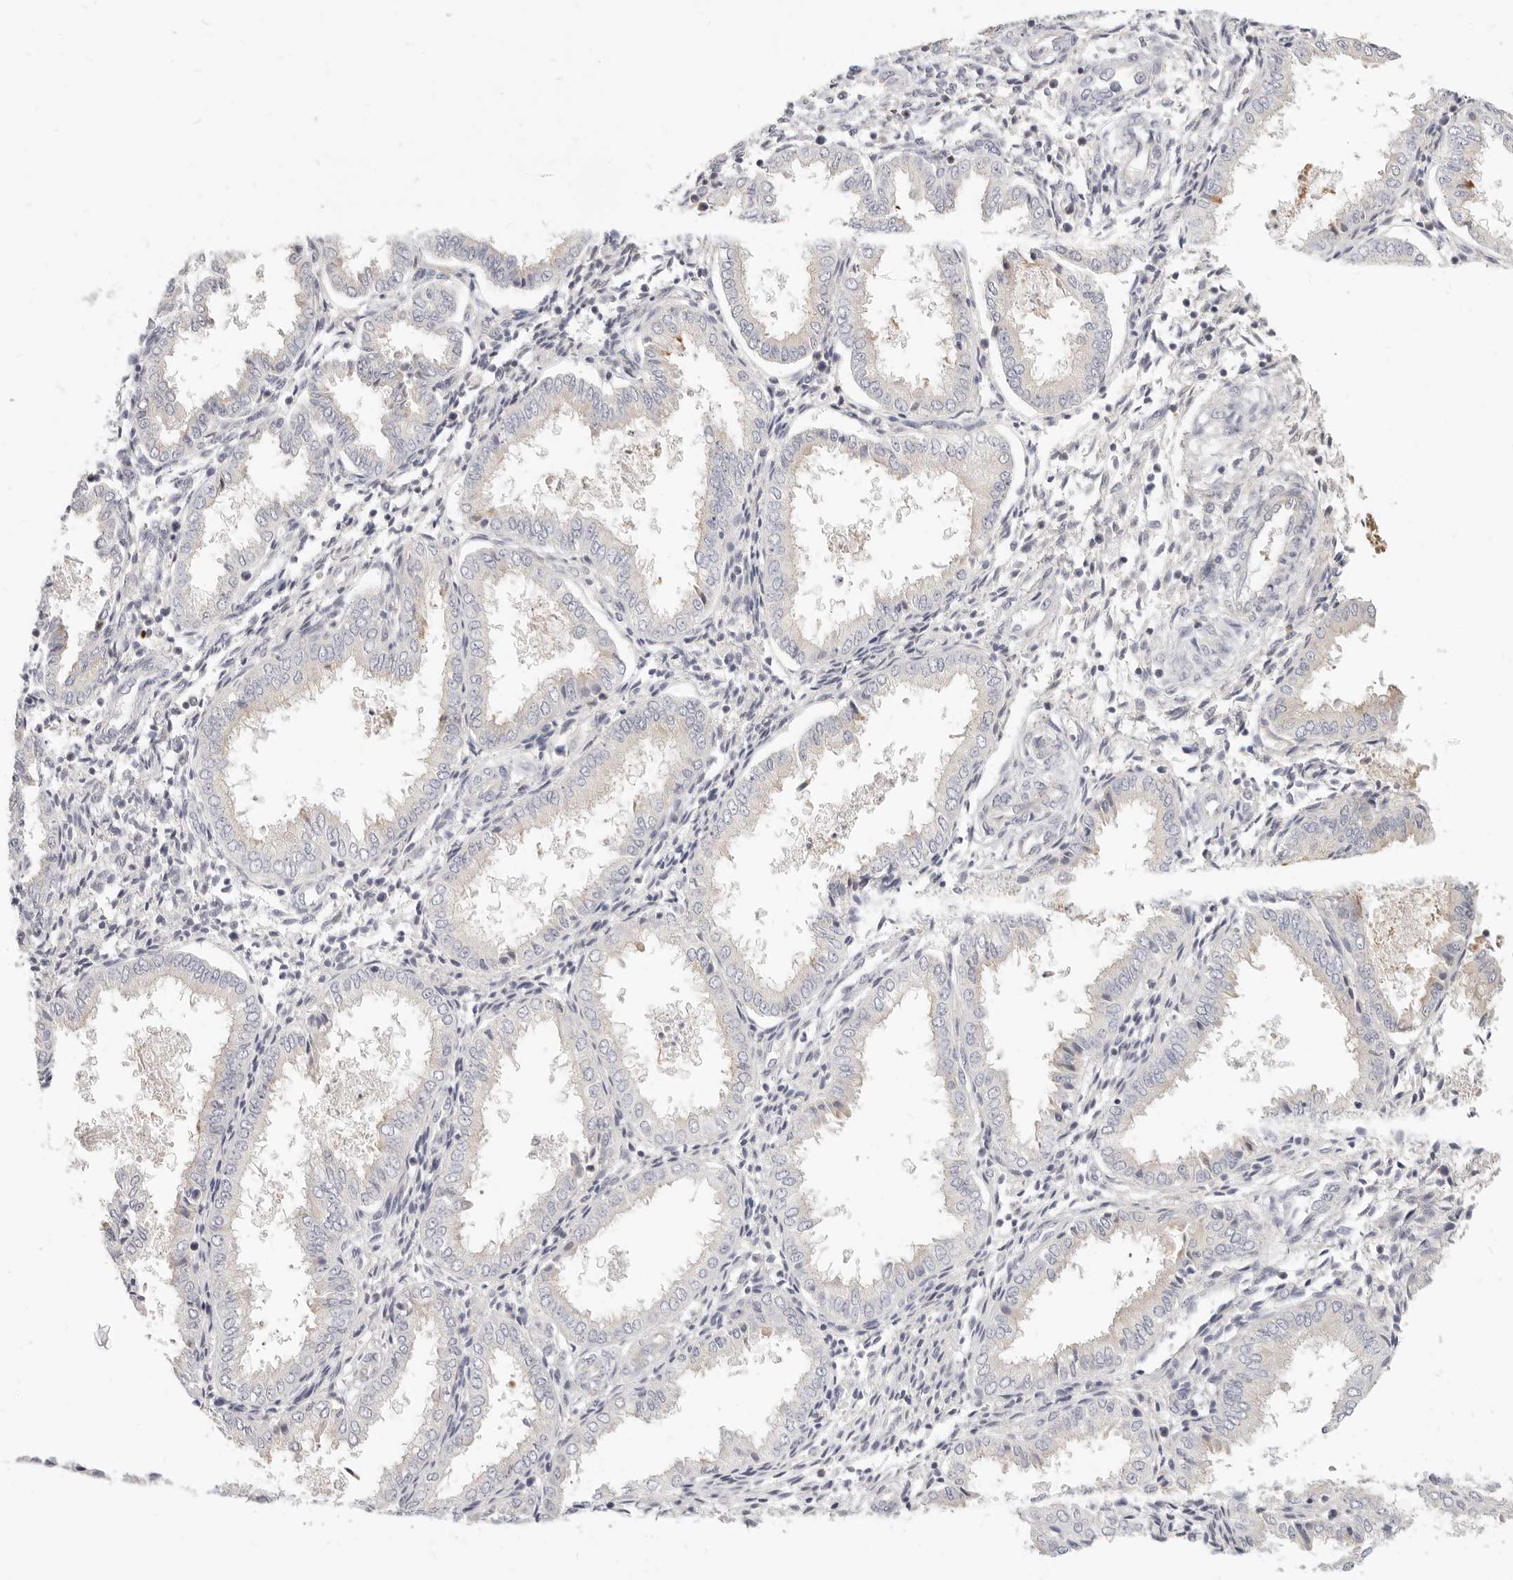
{"staining": {"intensity": "negative", "quantity": "none", "location": "none"}, "tissue": "endometrium", "cell_type": "Cells in endometrial stroma", "image_type": "normal", "snomed": [{"axis": "morphology", "description": "Normal tissue, NOS"}, {"axis": "topography", "description": "Endometrium"}], "caption": "A histopathology image of human endometrium is negative for staining in cells in endometrial stroma. The staining was performed using DAB to visualize the protein expression in brown, while the nuclei were stained in blue with hematoxylin (Magnification: 20x).", "gene": "LTB4R2", "patient": {"sex": "female", "age": 33}}